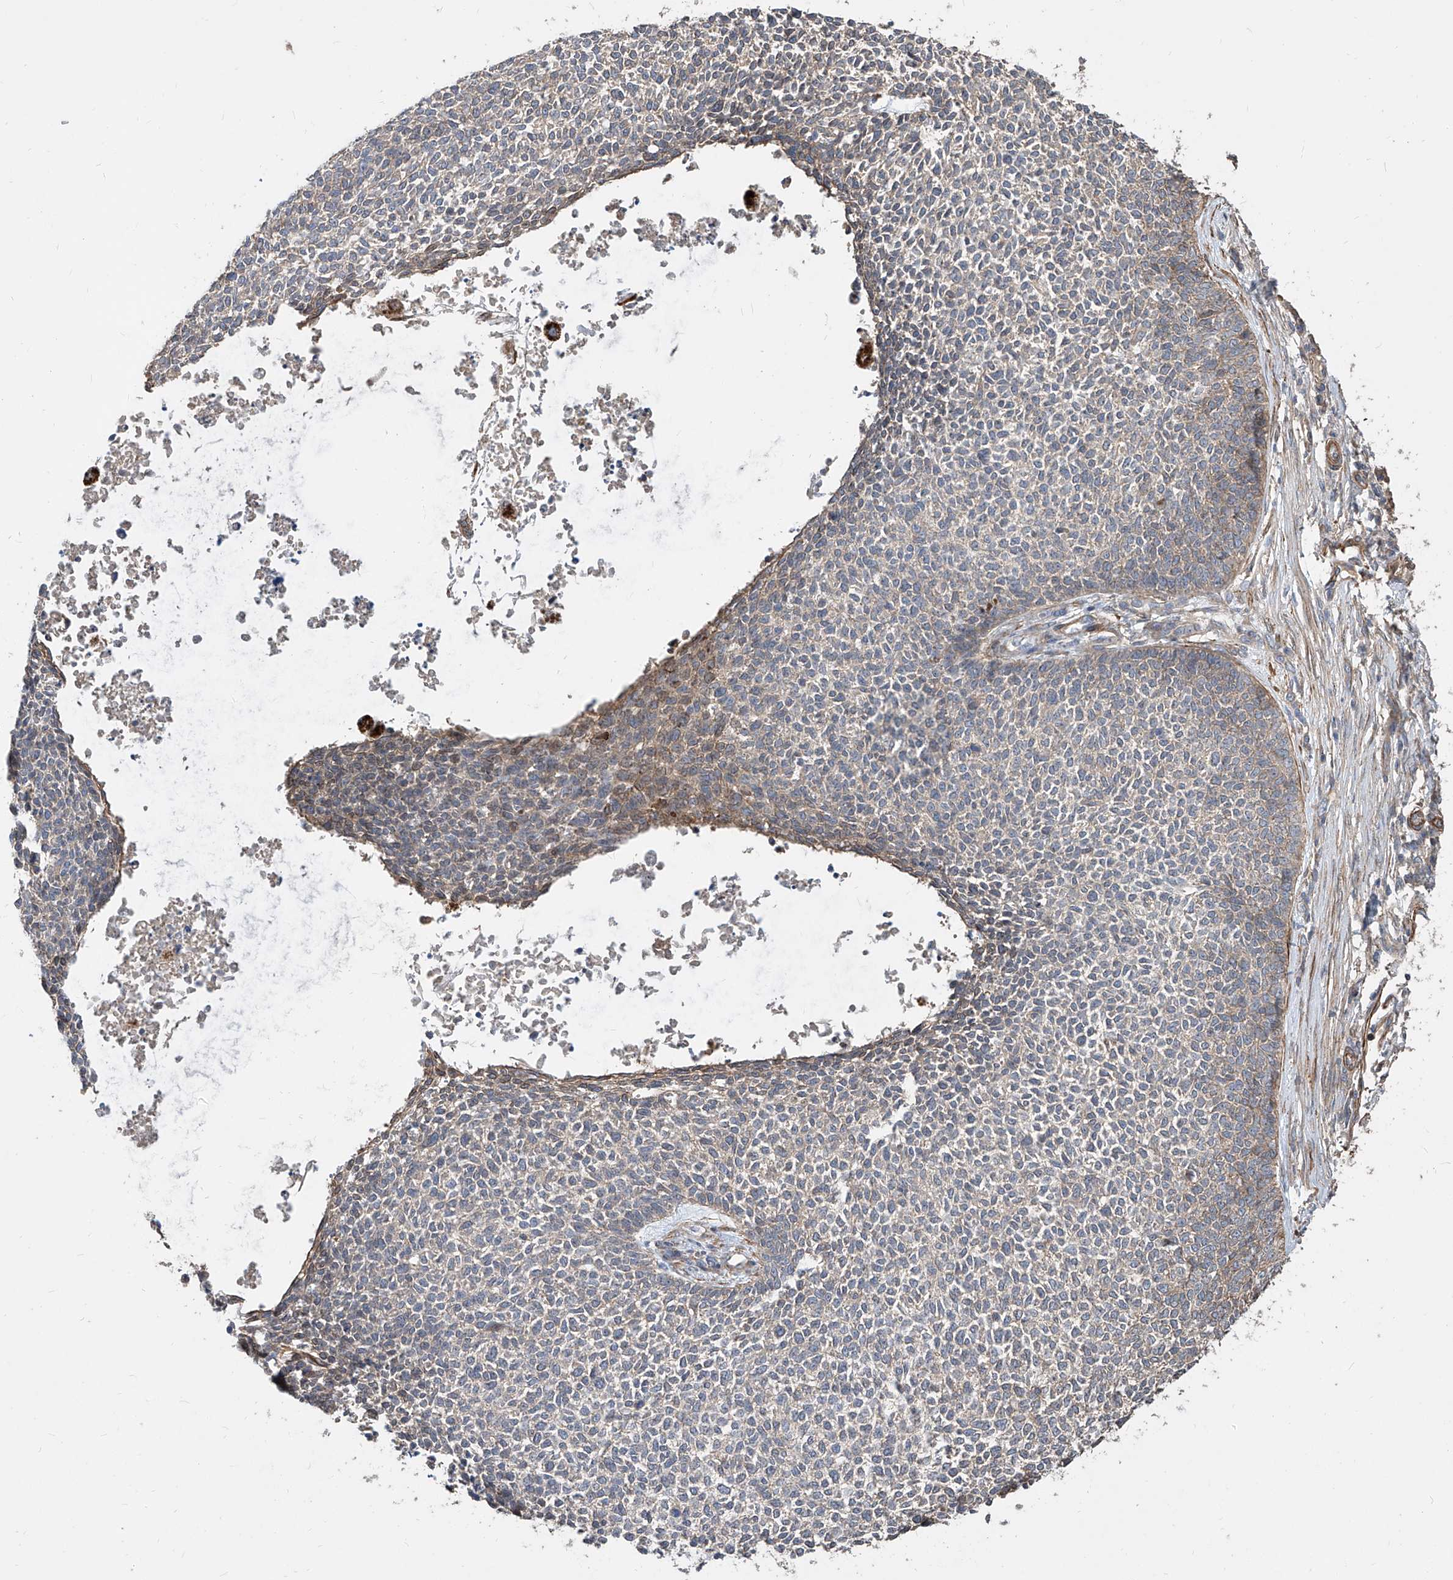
{"staining": {"intensity": "weak", "quantity": "<25%", "location": "cytoplasmic/membranous"}, "tissue": "skin cancer", "cell_type": "Tumor cells", "image_type": "cancer", "snomed": [{"axis": "morphology", "description": "Basal cell carcinoma"}, {"axis": "topography", "description": "Skin"}], "caption": "Immunohistochemistry (IHC) image of human basal cell carcinoma (skin) stained for a protein (brown), which reveals no expression in tumor cells.", "gene": "FAM83B", "patient": {"sex": "female", "age": 84}}